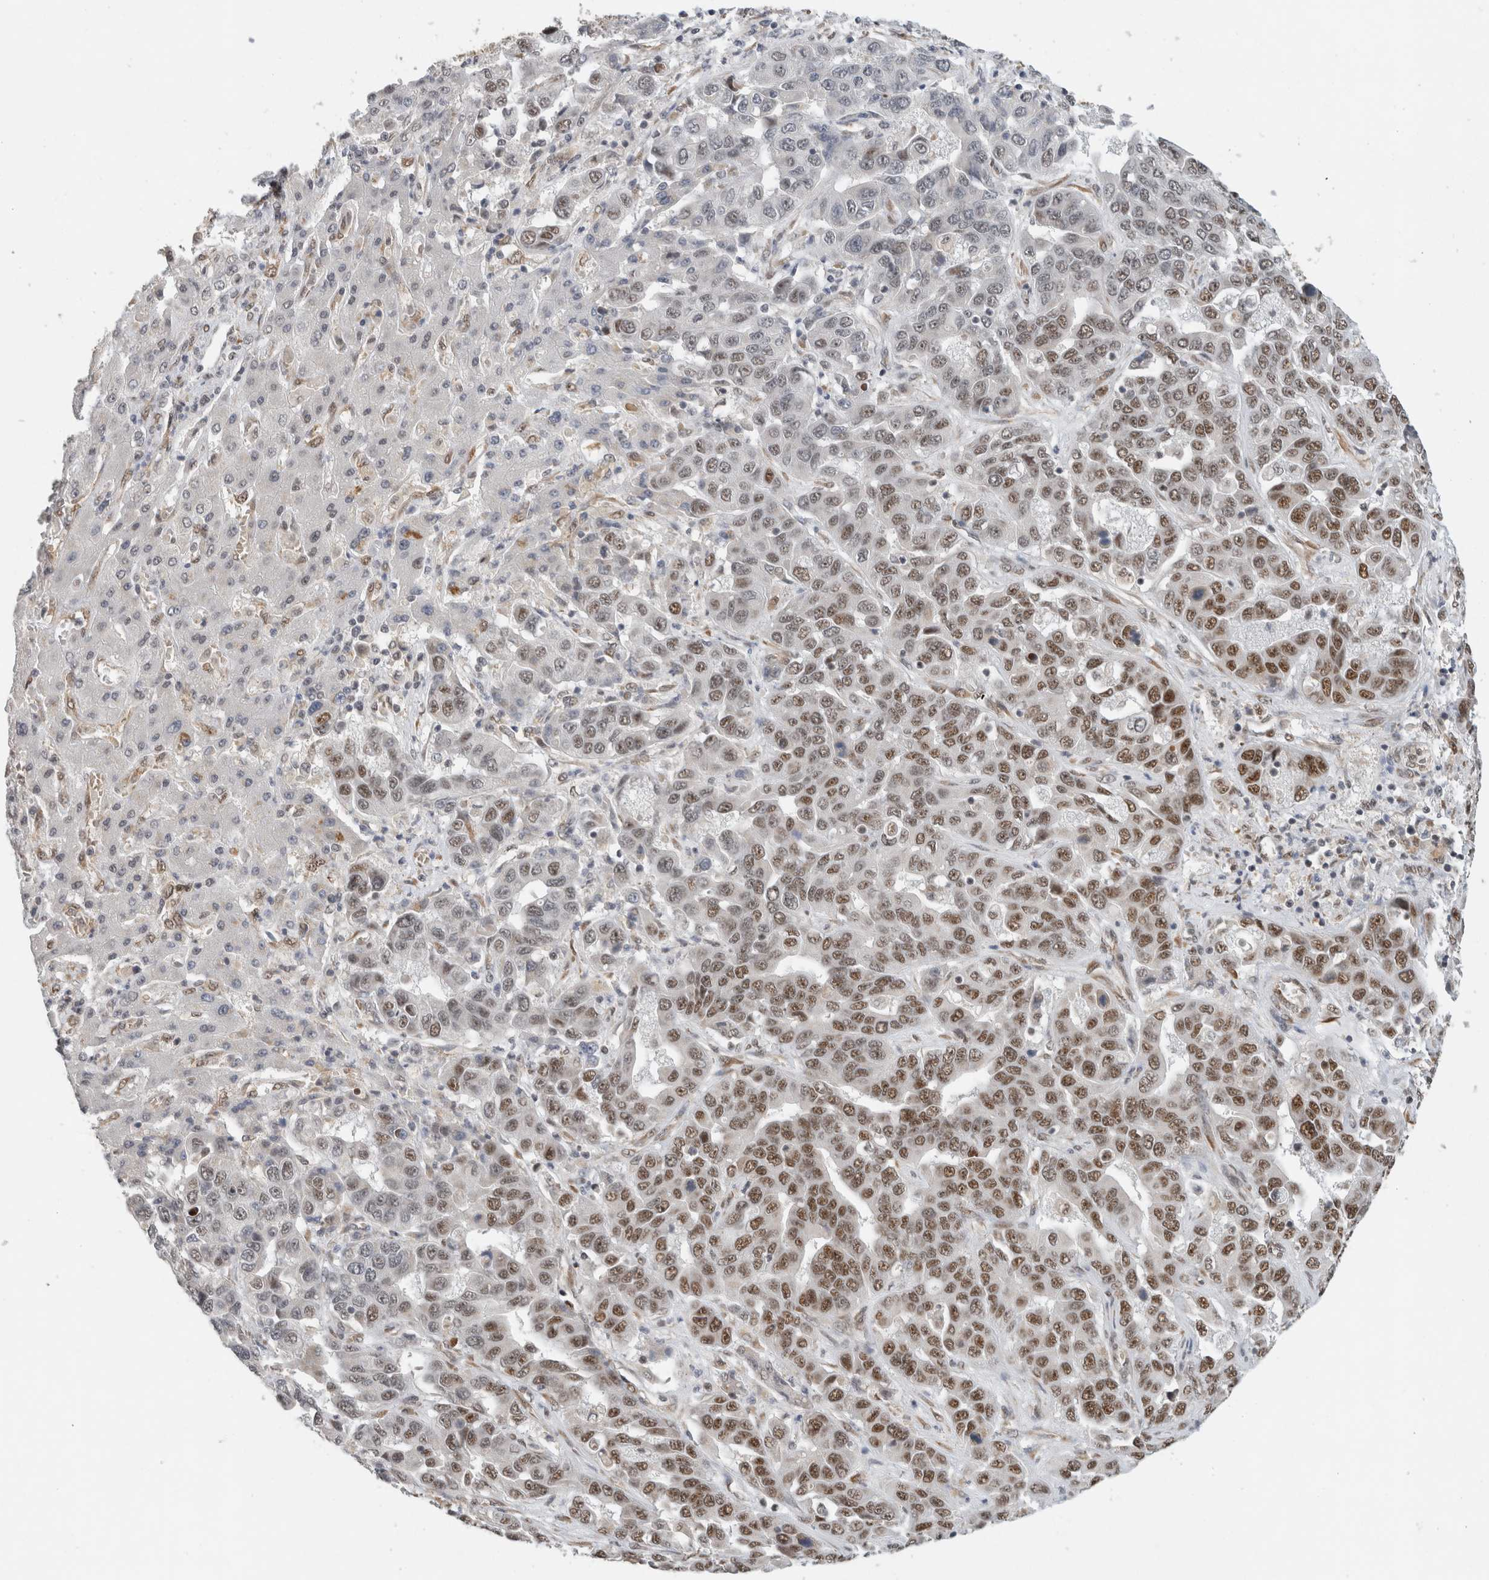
{"staining": {"intensity": "strong", "quantity": "25%-75%", "location": "nuclear"}, "tissue": "liver cancer", "cell_type": "Tumor cells", "image_type": "cancer", "snomed": [{"axis": "morphology", "description": "Cholangiocarcinoma"}, {"axis": "topography", "description": "Liver"}], "caption": "Liver cancer (cholangiocarcinoma) tissue exhibits strong nuclear expression in approximately 25%-75% of tumor cells", "gene": "DDX42", "patient": {"sex": "female", "age": 52}}